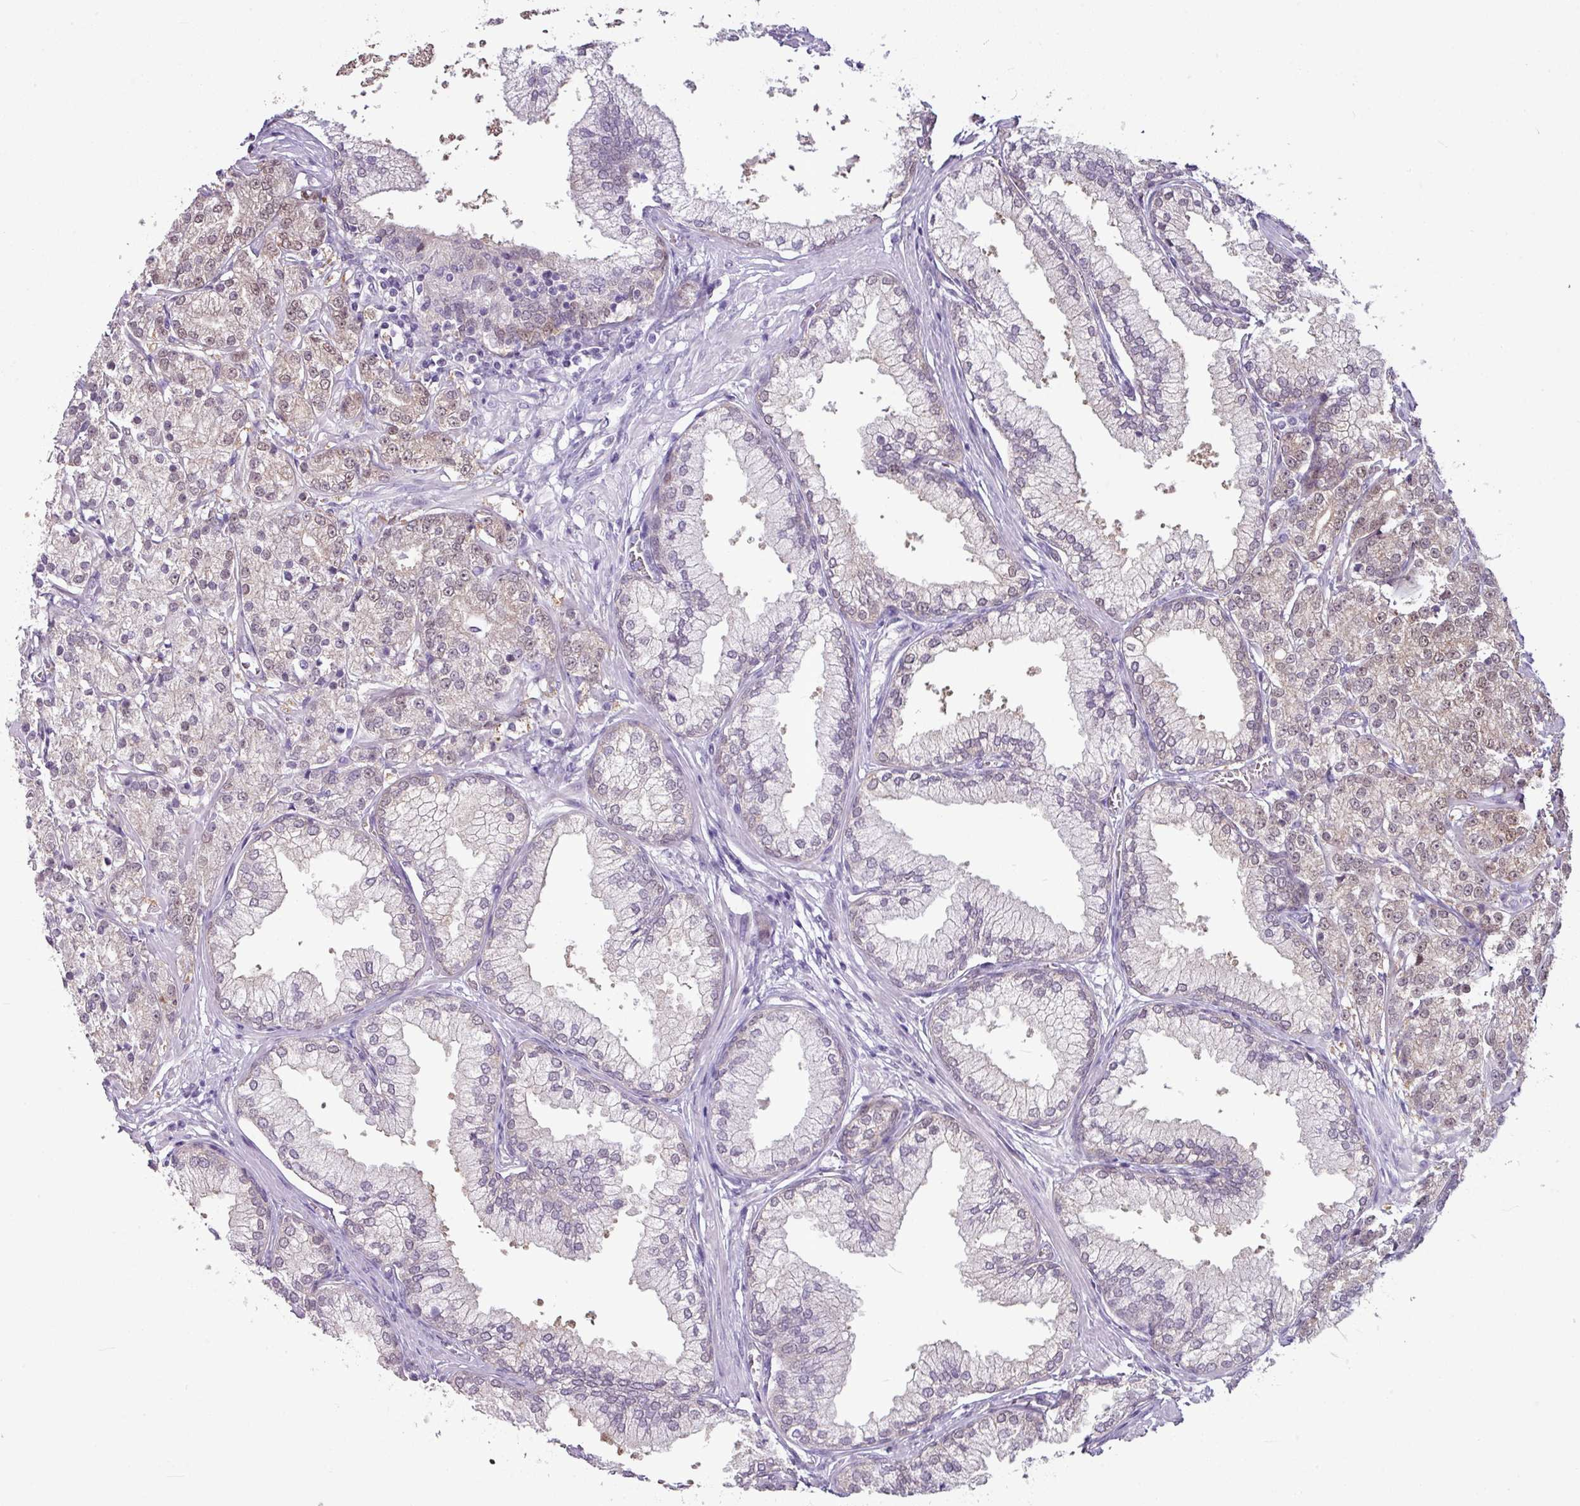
{"staining": {"intensity": "weak", "quantity": "25%-75%", "location": "nuclear"}, "tissue": "prostate cancer", "cell_type": "Tumor cells", "image_type": "cancer", "snomed": [{"axis": "morphology", "description": "Adenocarcinoma, High grade"}, {"axis": "topography", "description": "Prostate"}], "caption": "DAB (3,3'-diaminobenzidine) immunohistochemical staining of prostate cancer (adenocarcinoma (high-grade)) displays weak nuclear protein expression in about 25%-75% of tumor cells.", "gene": "TTLL12", "patient": {"sex": "male", "age": 69}}